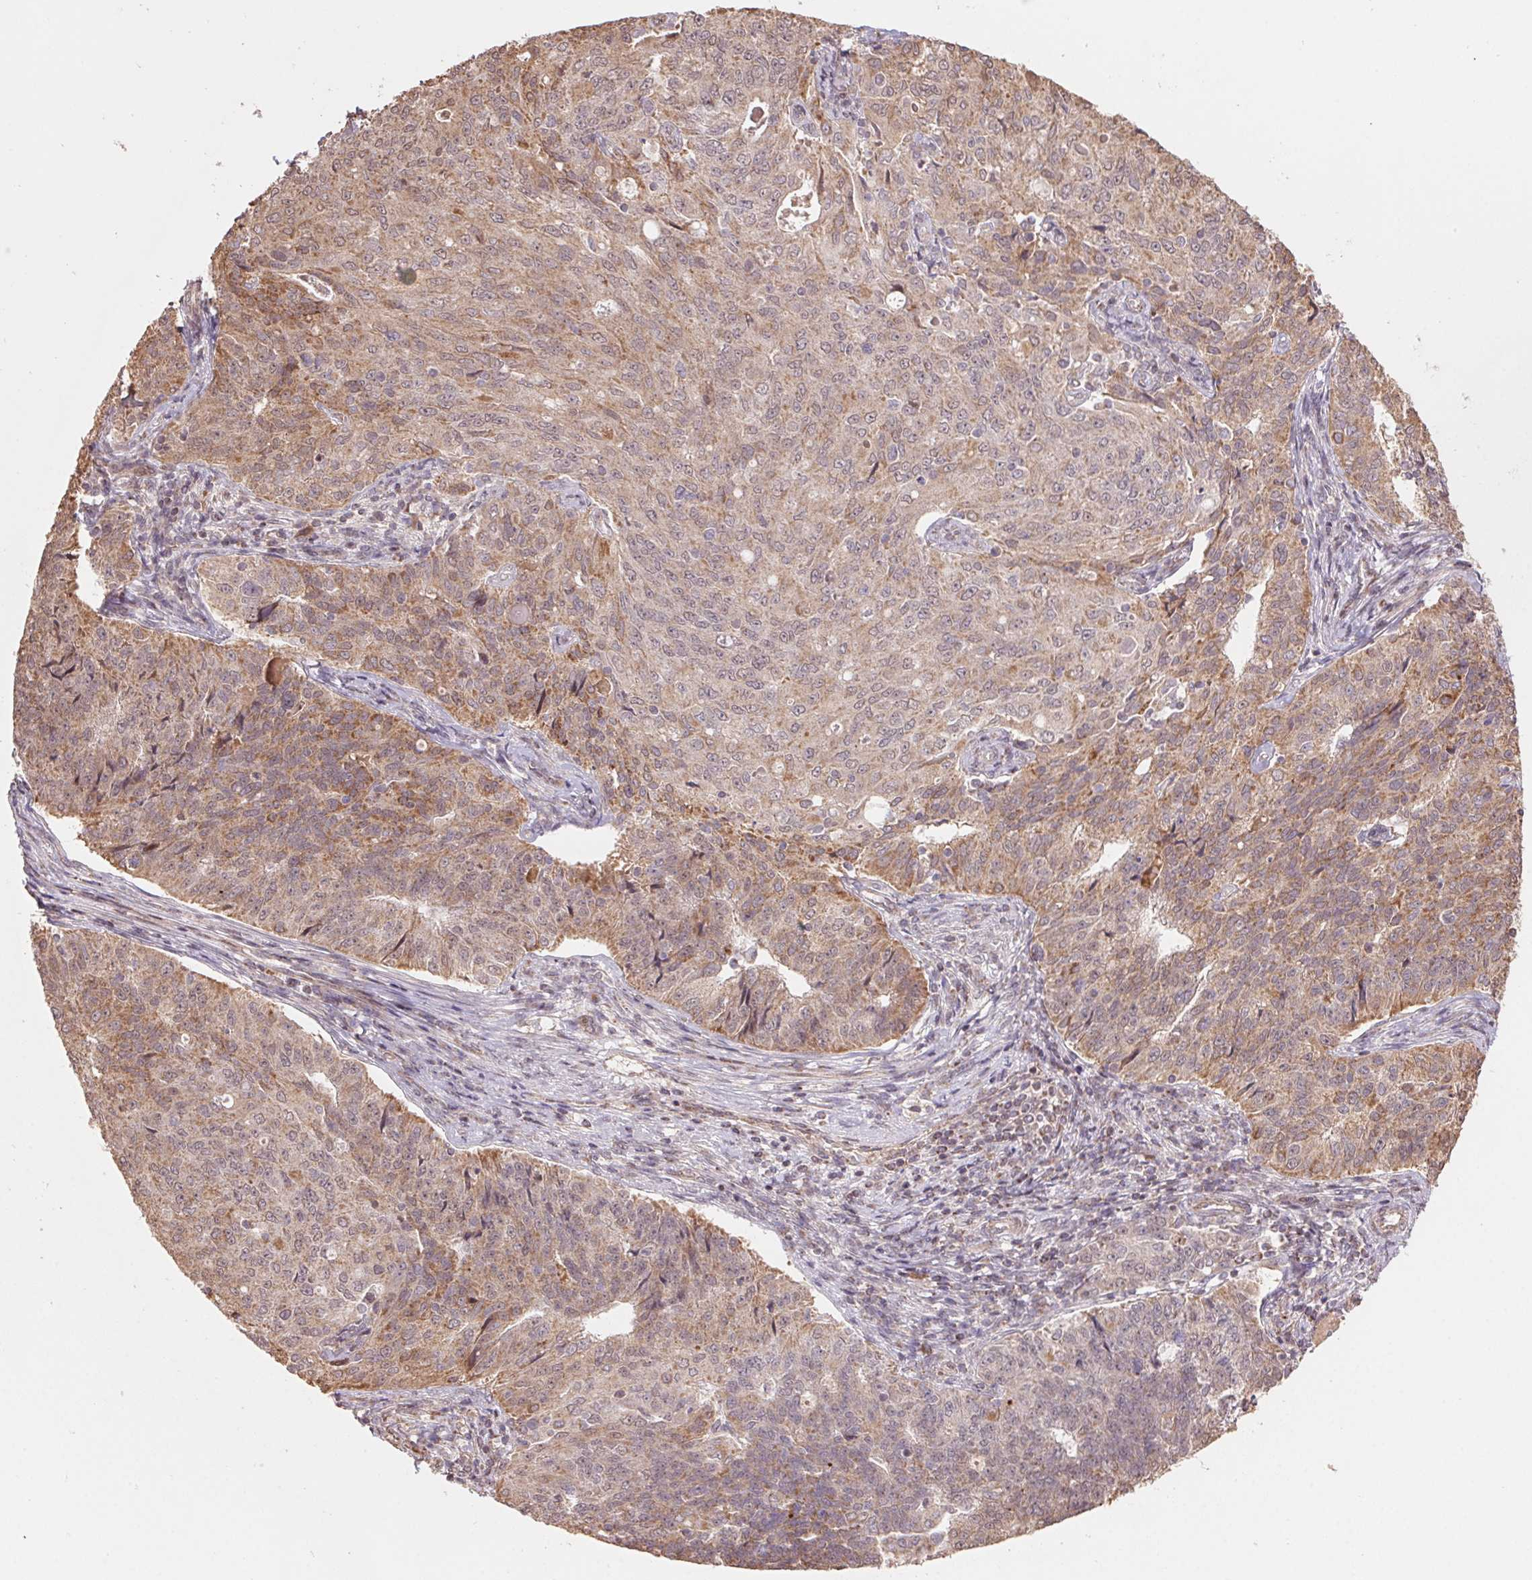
{"staining": {"intensity": "weak", "quantity": "25%-75%", "location": "cytoplasmic/membranous"}, "tissue": "endometrial cancer", "cell_type": "Tumor cells", "image_type": "cancer", "snomed": [{"axis": "morphology", "description": "Adenocarcinoma, NOS"}, {"axis": "topography", "description": "Endometrium"}], "caption": "Immunohistochemistry photomicrograph of neoplastic tissue: human adenocarcinoma (endometrial) stained using immunohistochemistry demonstrates low levels of weak protein expression localized specifically in the cytoplasmic/membranous of tumor cells, appearing as a cytoplasmic/membranous brown color.", "gene": "PDHA1", "patient": {"sex": "female", "age": 43}}